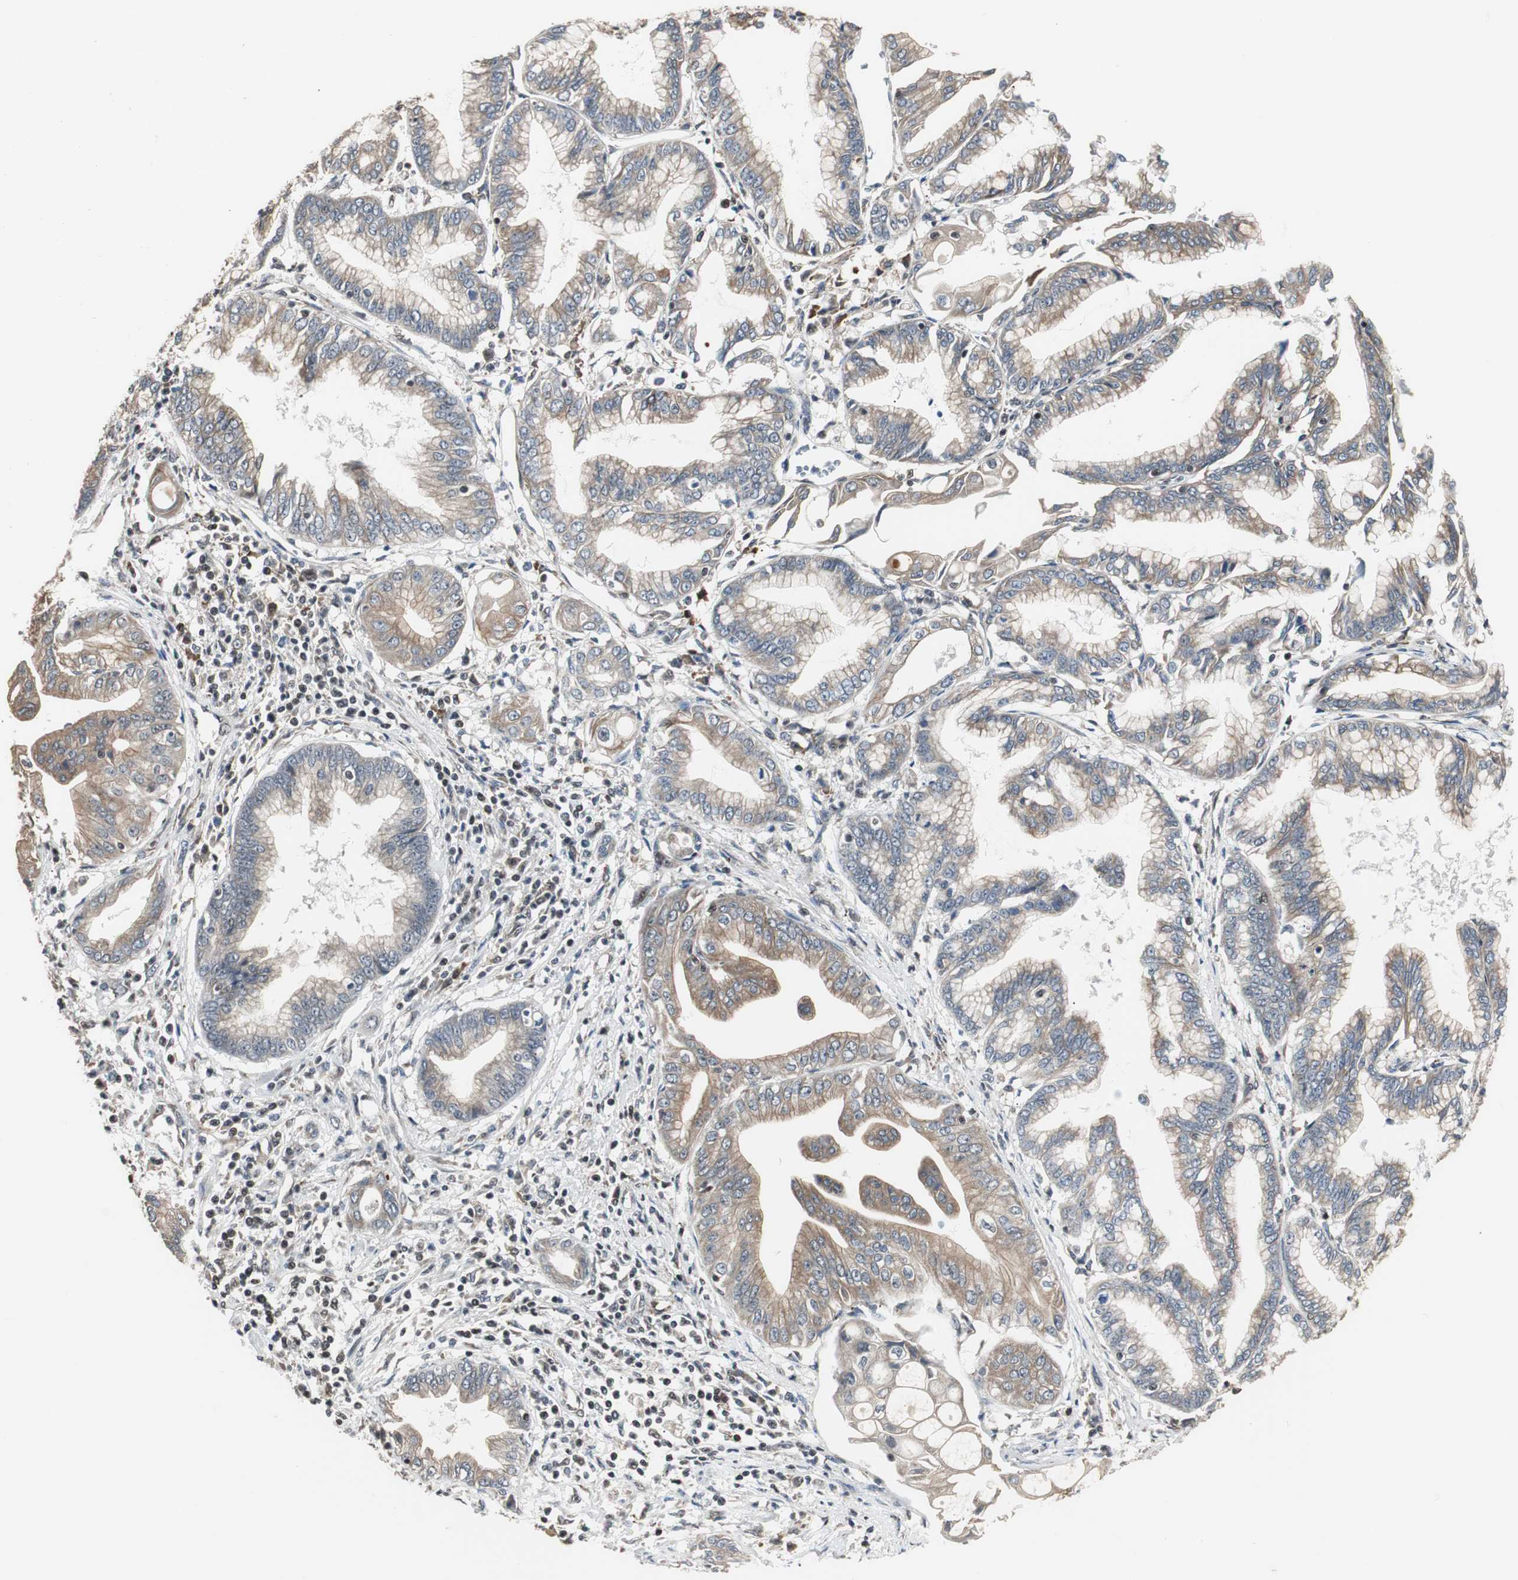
{"staining": {"intensity": "moderate", "quantity": ">75%", "location": "cytoplasmic/membranous"}, "tissue": "pancreatic cancer", "cell_type": "Tumor cells", "image_type": "cancer", "snomed": [{"axis": "morphology", "description": "Adenocarcinoma, NOS"}, {"axis": "topography", "description": "Pancreas"}], "caption": "DAB immunohistochemical staining of human pancreatic adenocarcinoma reveals moderate cytoplasmic/membranous protein positivity in approximately >75% of tumor cells.", "gene": "TERF2IP", "patient": {"sex": "female", "age": 64}}